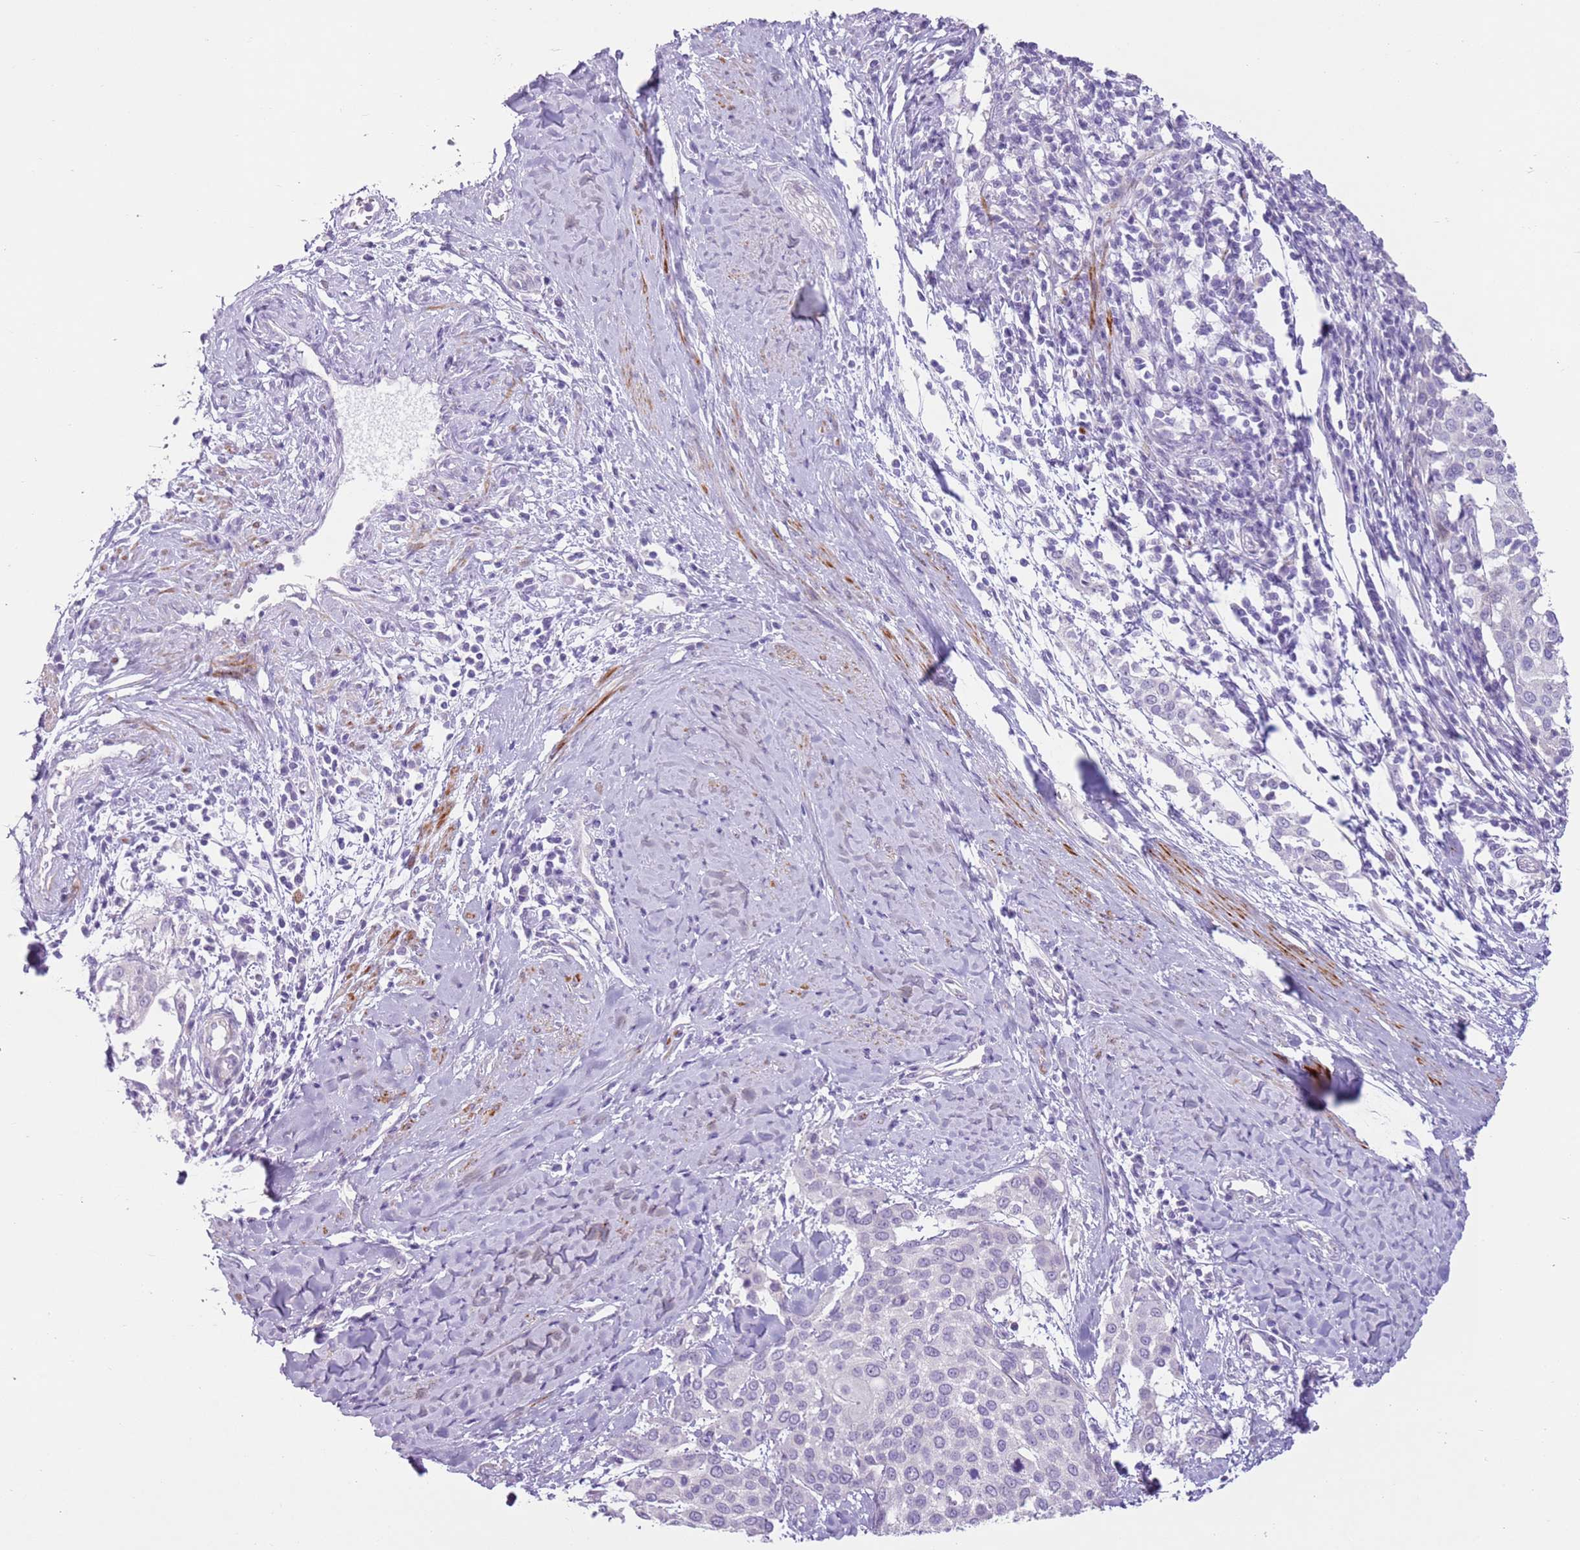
{"staining": {"intensity": "negative", "quantity": "none", "location": "none"}, "tissue": "cervical cancer", "cell_type": "Tumor cells", "image_type": "cancer", "snomed": [{"axis": "morphology", "description": "Squamous cell carcinoma, NOS"}, {"axis": "topography", "description": "Cervix"}], "caption": "IHC histopathology image of neoplastic tissue: squamous cell carcinoma (cervical) stained with DAB displays no significant protein expression in tumor cells.", "gene": "ZNF239", "patient": {"sex": "female", "age": 44}}